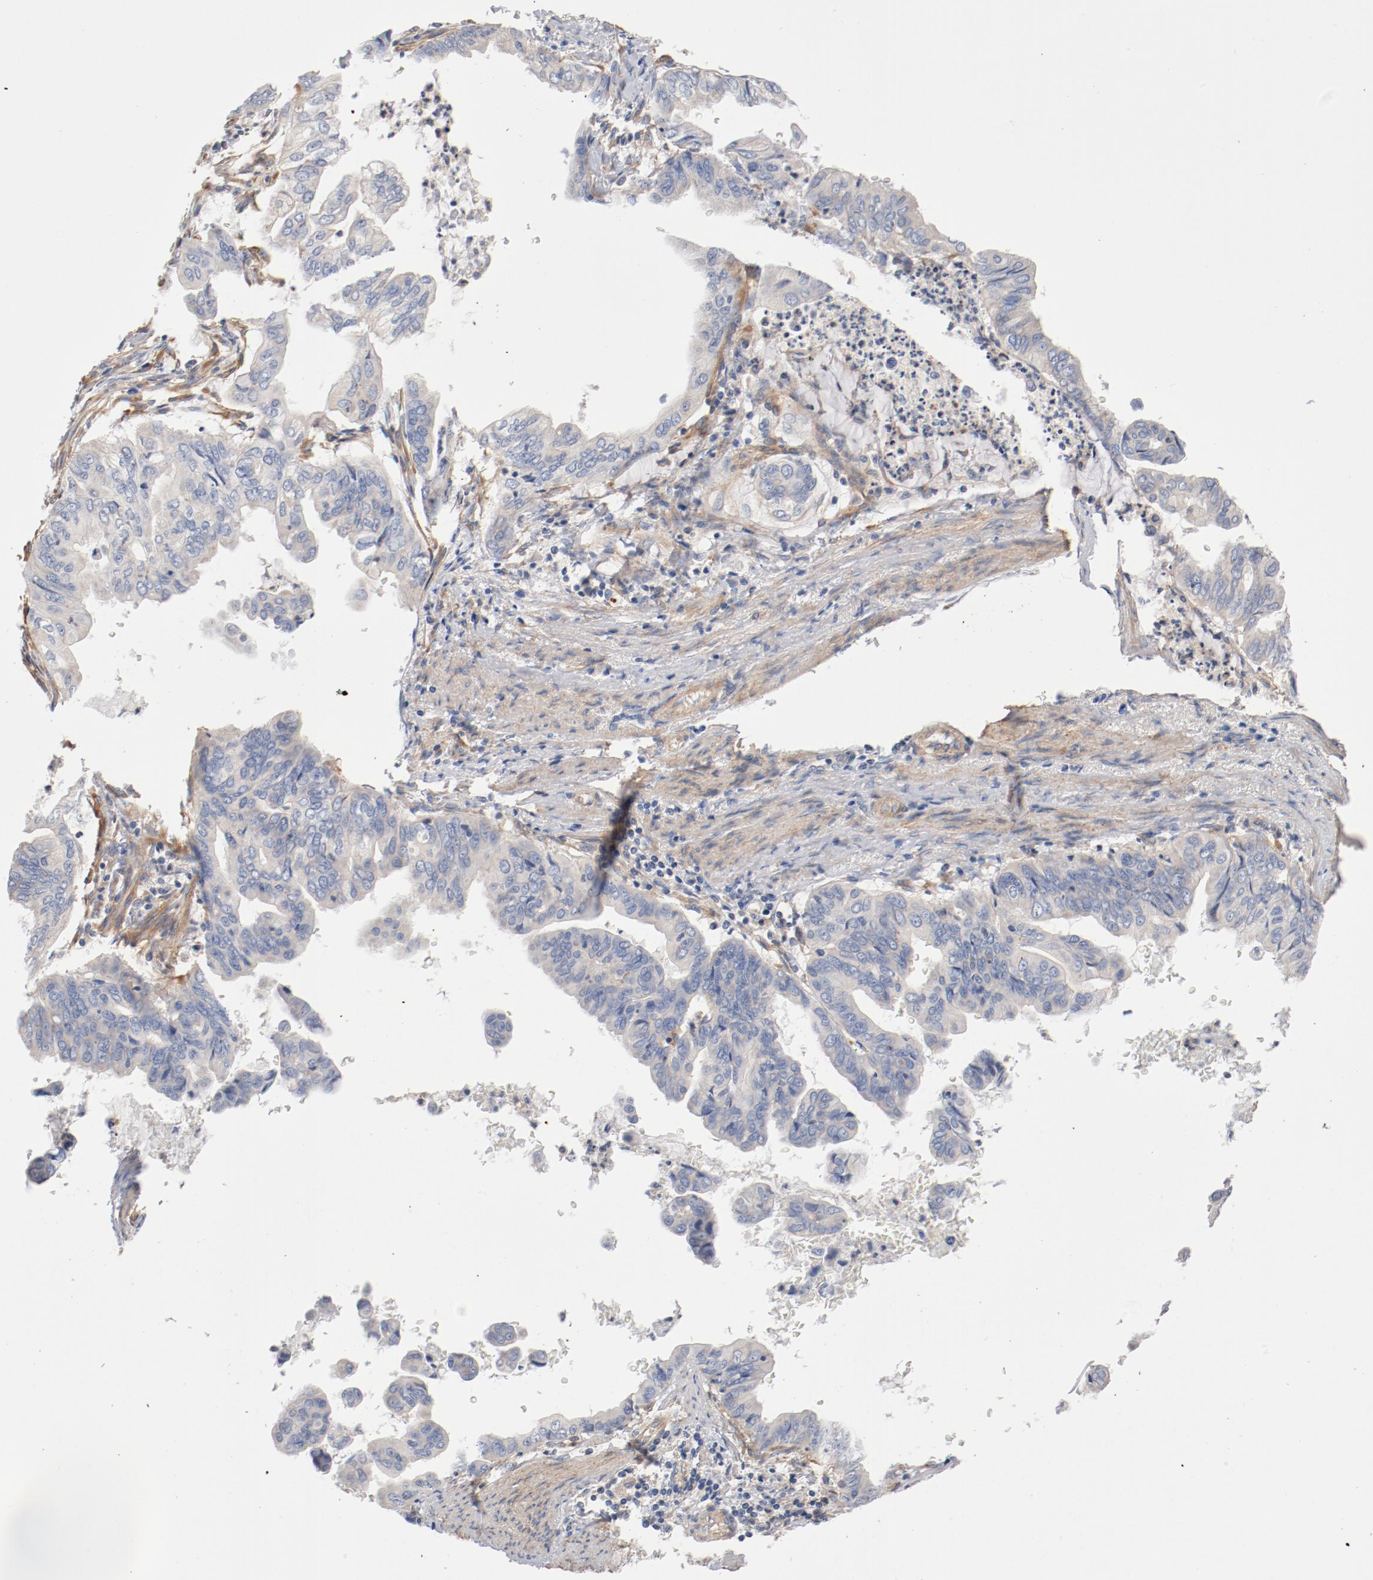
{"staining": {"intensity": "negative", "quantity": "none", "location": "none"}, "tissue": "stomach cancer", "cell_type": "Tumor cells", "image_type": "cancer", "snomed": [{"axis": "morphology", "description": "Adenocarcinoma, NOS"}, {"axis": "topography", "description": "Stomach, upper"}], "caption": "A histopathology image of stomach cancer (adenocarcinoma) stained for a protein displays no brown staining in tumor cells.", "gene": "ILK", "patient": {"sex": "male", "age": 80}}